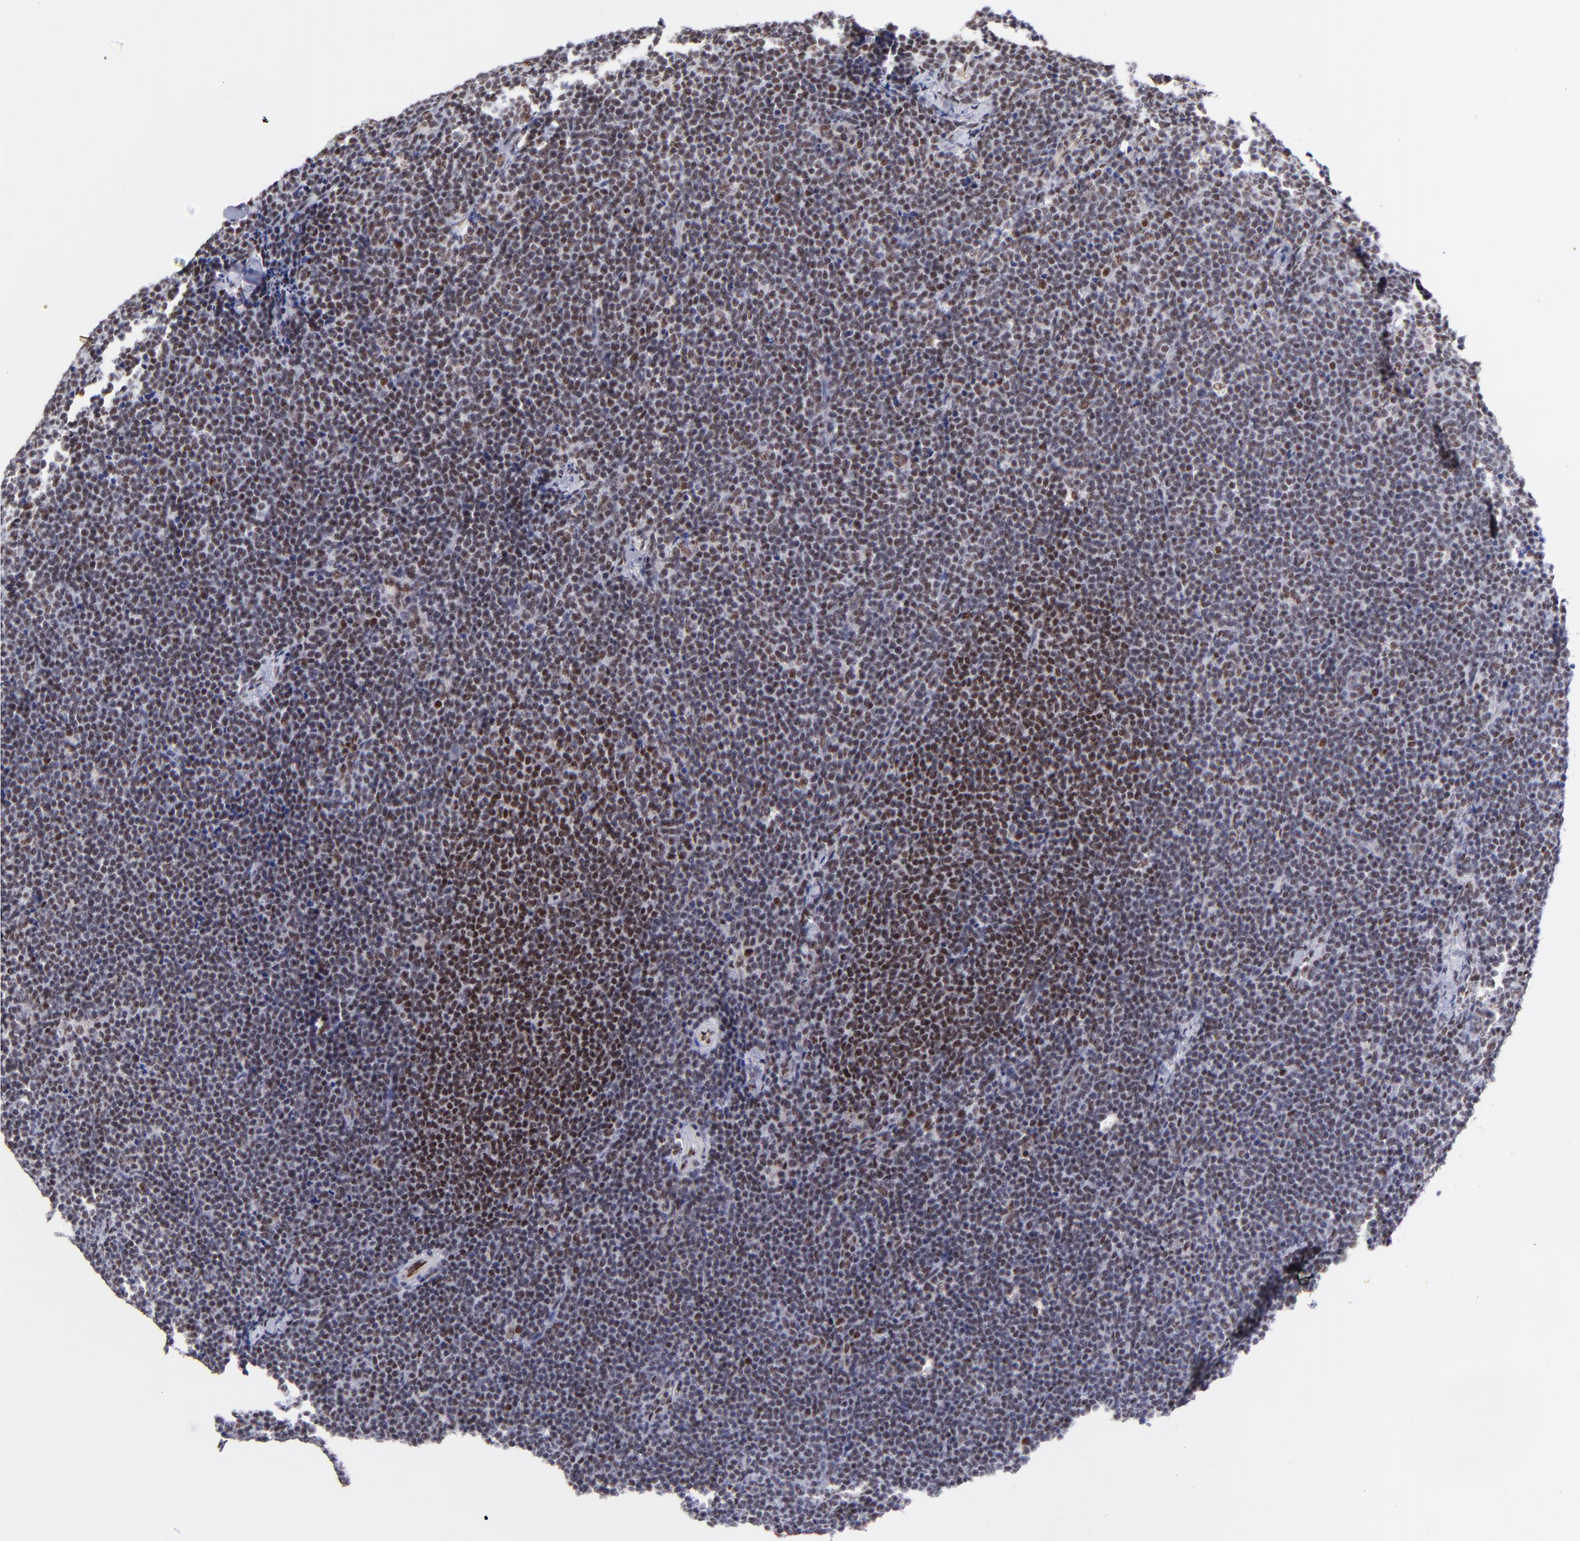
{"staining": {"intensity": "moderate", "quantity": ">75%", "location": "nuclear"}, "tissue": "lymphoma", "cell_type": "Tumor cells", "image_type": "cancer", "snomed": [{"axis": "morphology", "description": "Malignant lymphoma, non-Hodgkin's type, High grade"}, {"axis": "topography", "description": "Lymph node"}], "caption": "An image showing moderate nuclear staining in about >75% of tumor cells in high-grade malignant lymphoma, non-Hodgkin's type, as visualized by brown immunohistochemical staining.", "gene": "MIDEAS", "patient": {"sex": "female", "age": 58}}